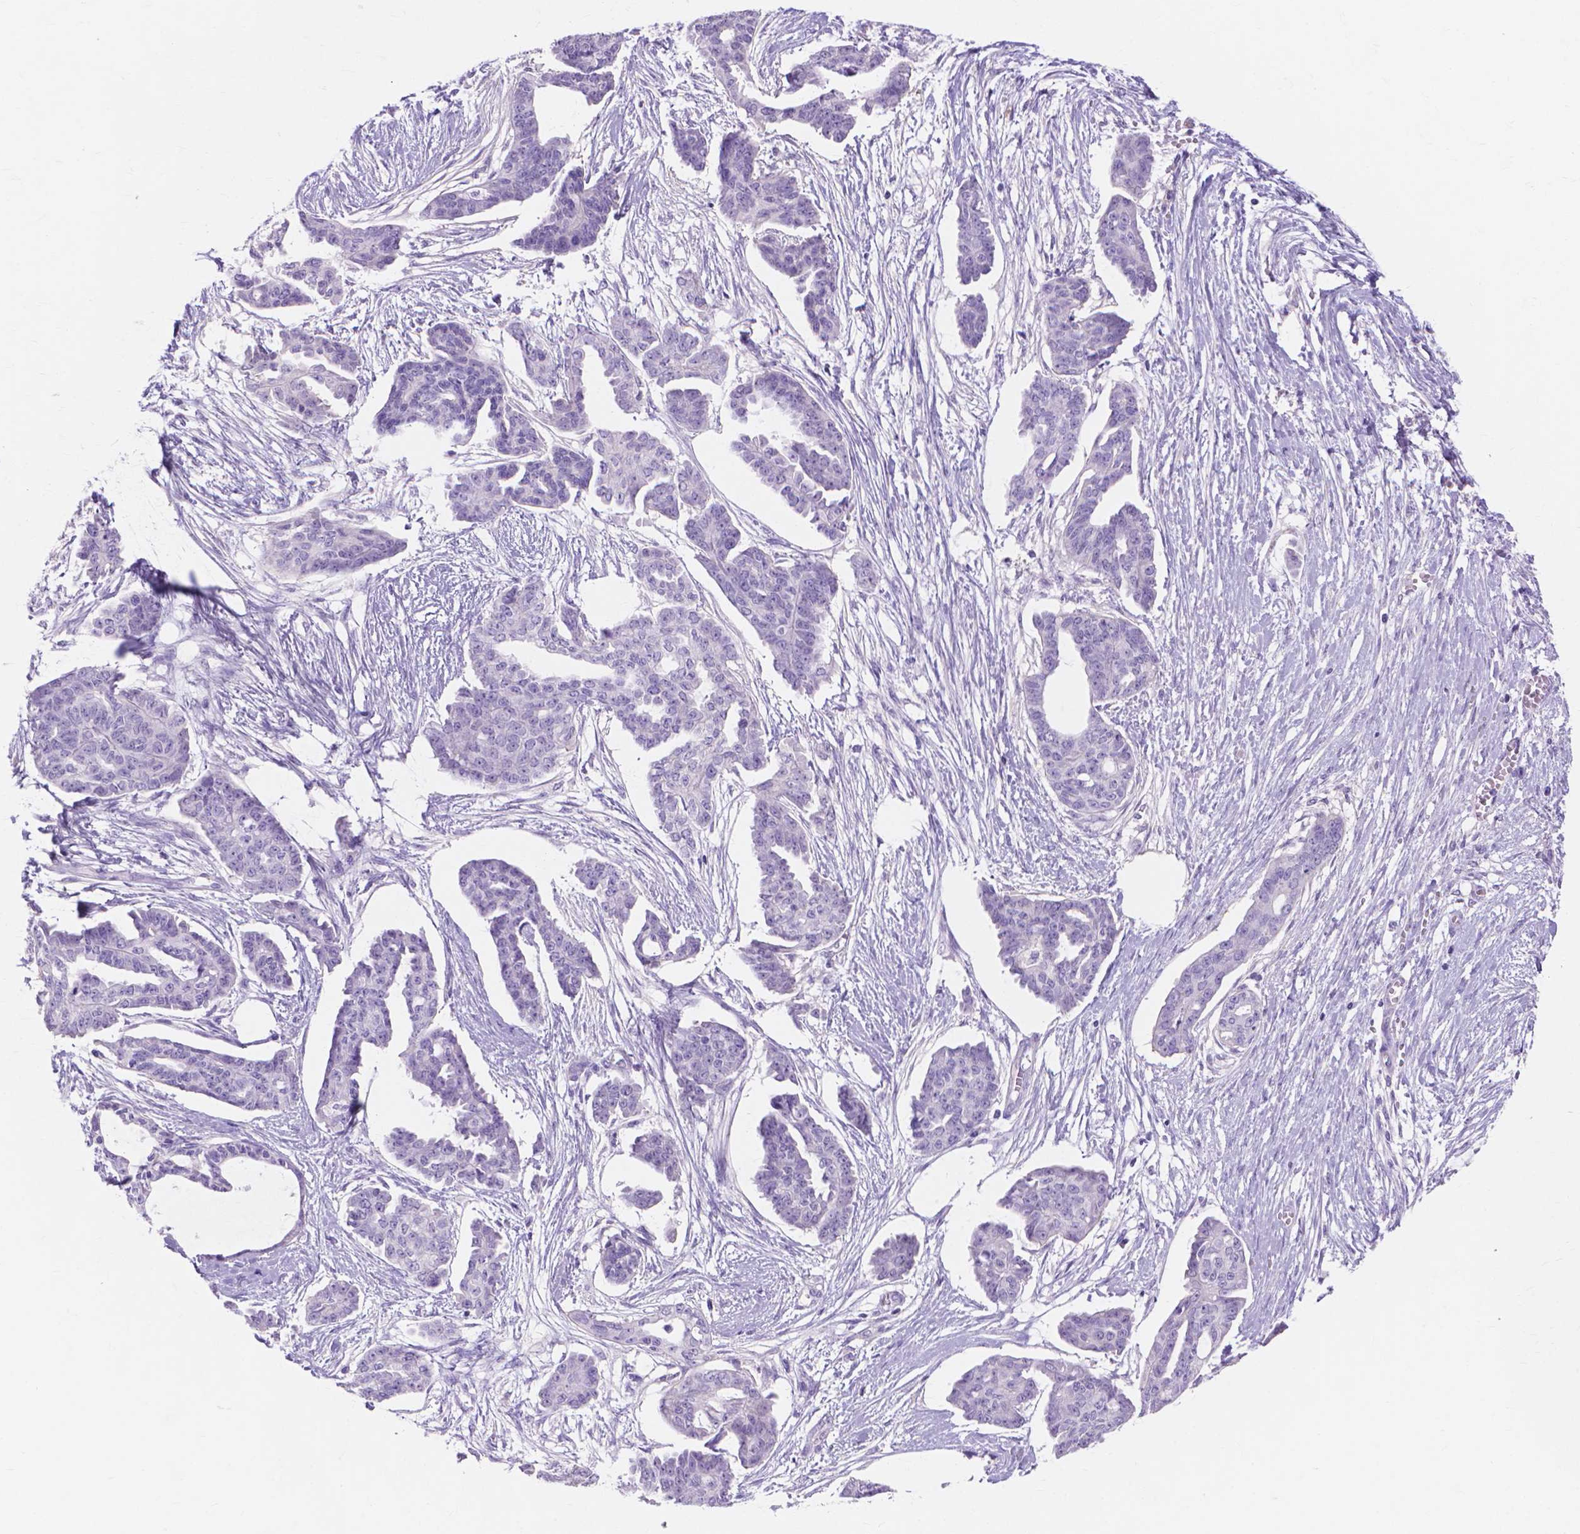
{"staining": {"intensity": "negative", "quantity": "none", "location": "none"}, "tissue": "ovarian cancer", "cell_type": "Tumor cells", "image_type": "cancer", "snomed": [{"axis": "morphology", "description": "Cystadenocarcinoma, serous, NOS"}, {"axis": "topography", "description": "Ovary"}], "caption": "There is no significant positivity in tumor cells of ovarian serous cystadenocarcinoma. (Immunohistochemistry (ihc), brightfield microscopy, high magnification).", "gene": "MBLAC1", "patient": {"sex": "female", "age": 71}}